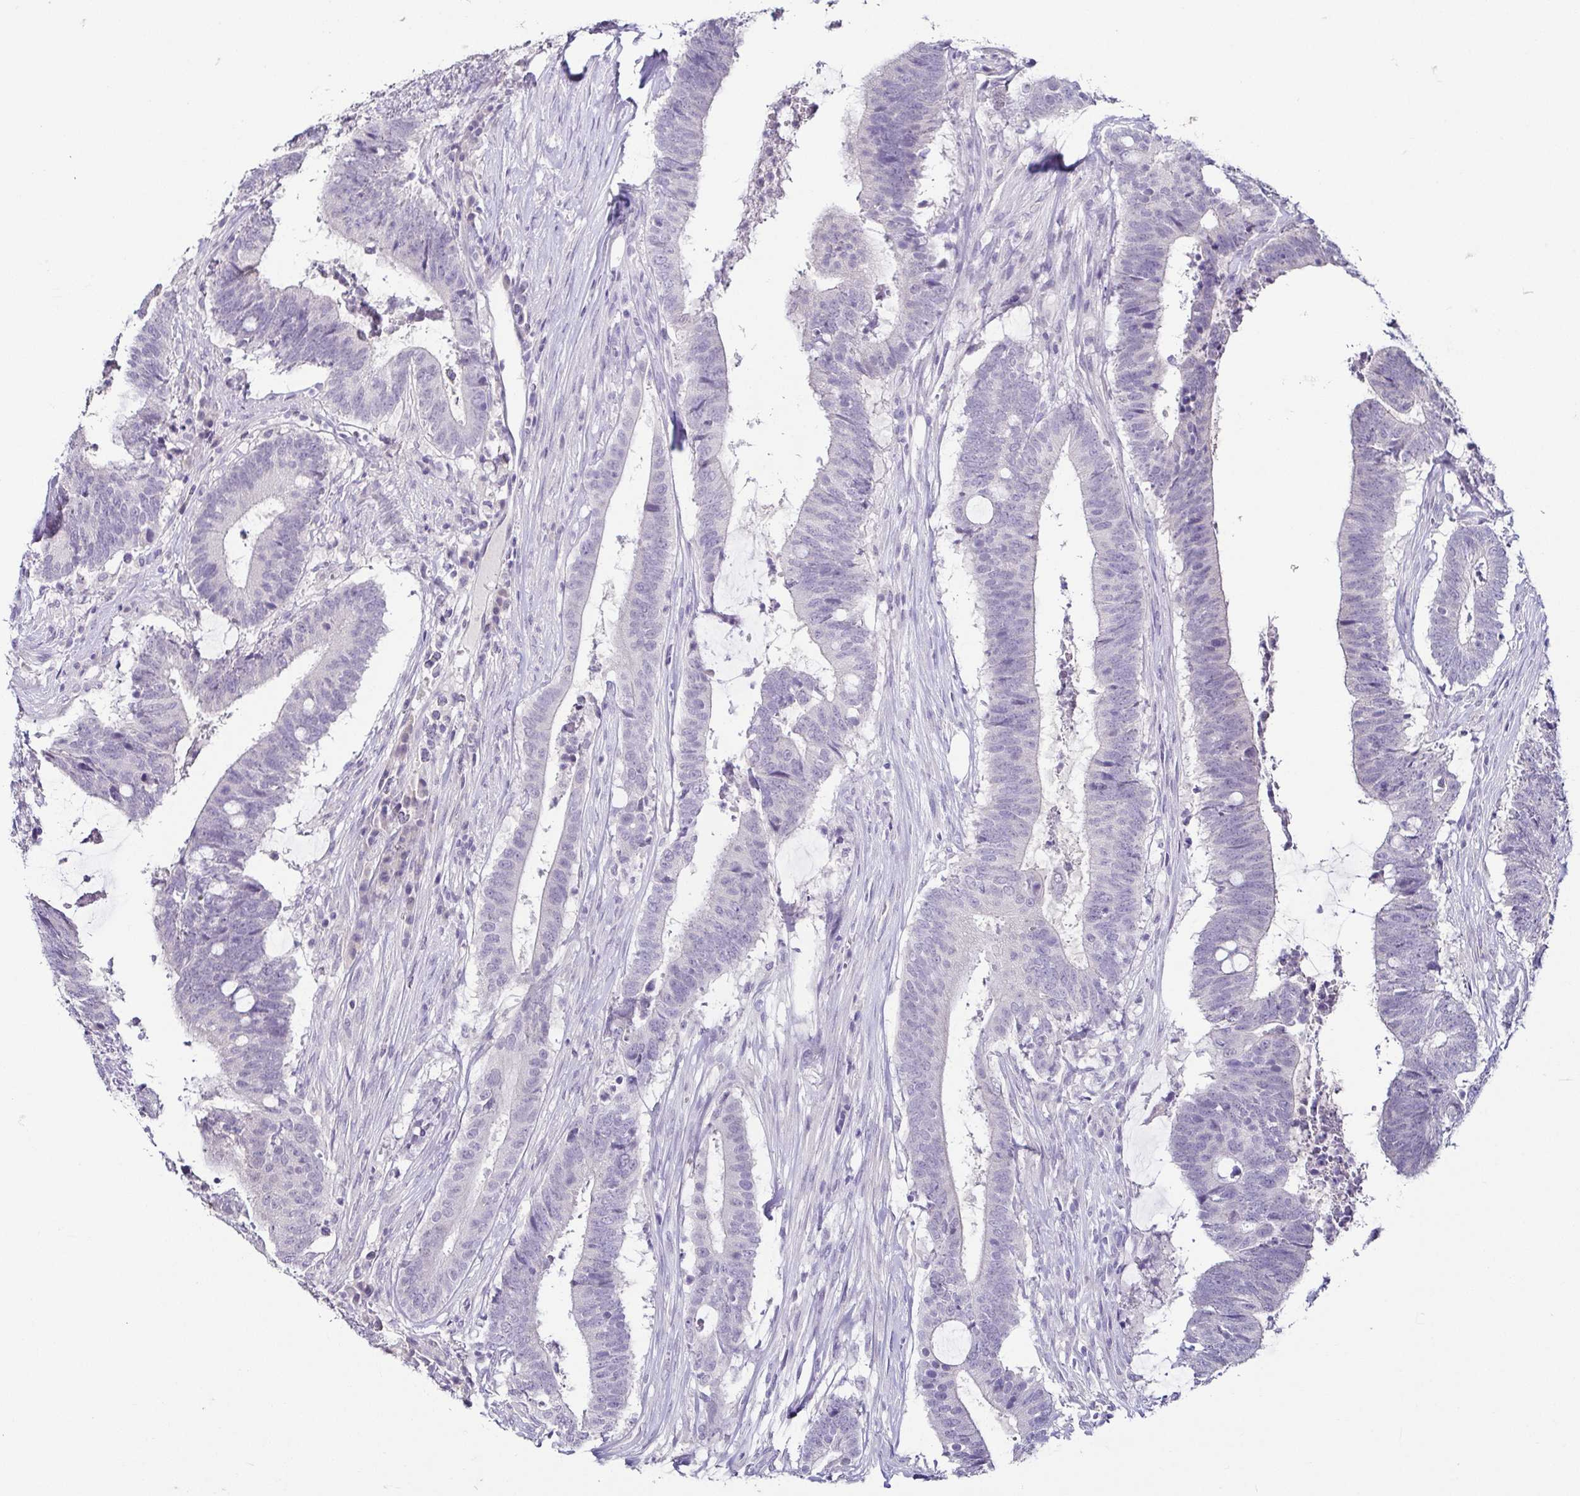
{"staining": {"intensity": "negative", "quantity": "none", "location": "none"}, "tissue": "colorectal cancer", "cell_type": "Tumor cells", "image_type": "cancer", "snomed": [{"axis": "morphology", "description": "Adenocarcinoma, NOS"}, {"axis": "topography", "description": "Colon"}], "caption": "This histopathology image is of adenocarcinoma (colorectal) stained with IHC to label a protein in brown with the nuclei are counter-stained blue. There is no expression in tumor cells.", "gene": "TP73", "patient": {"sex": "female", "age": 43}}